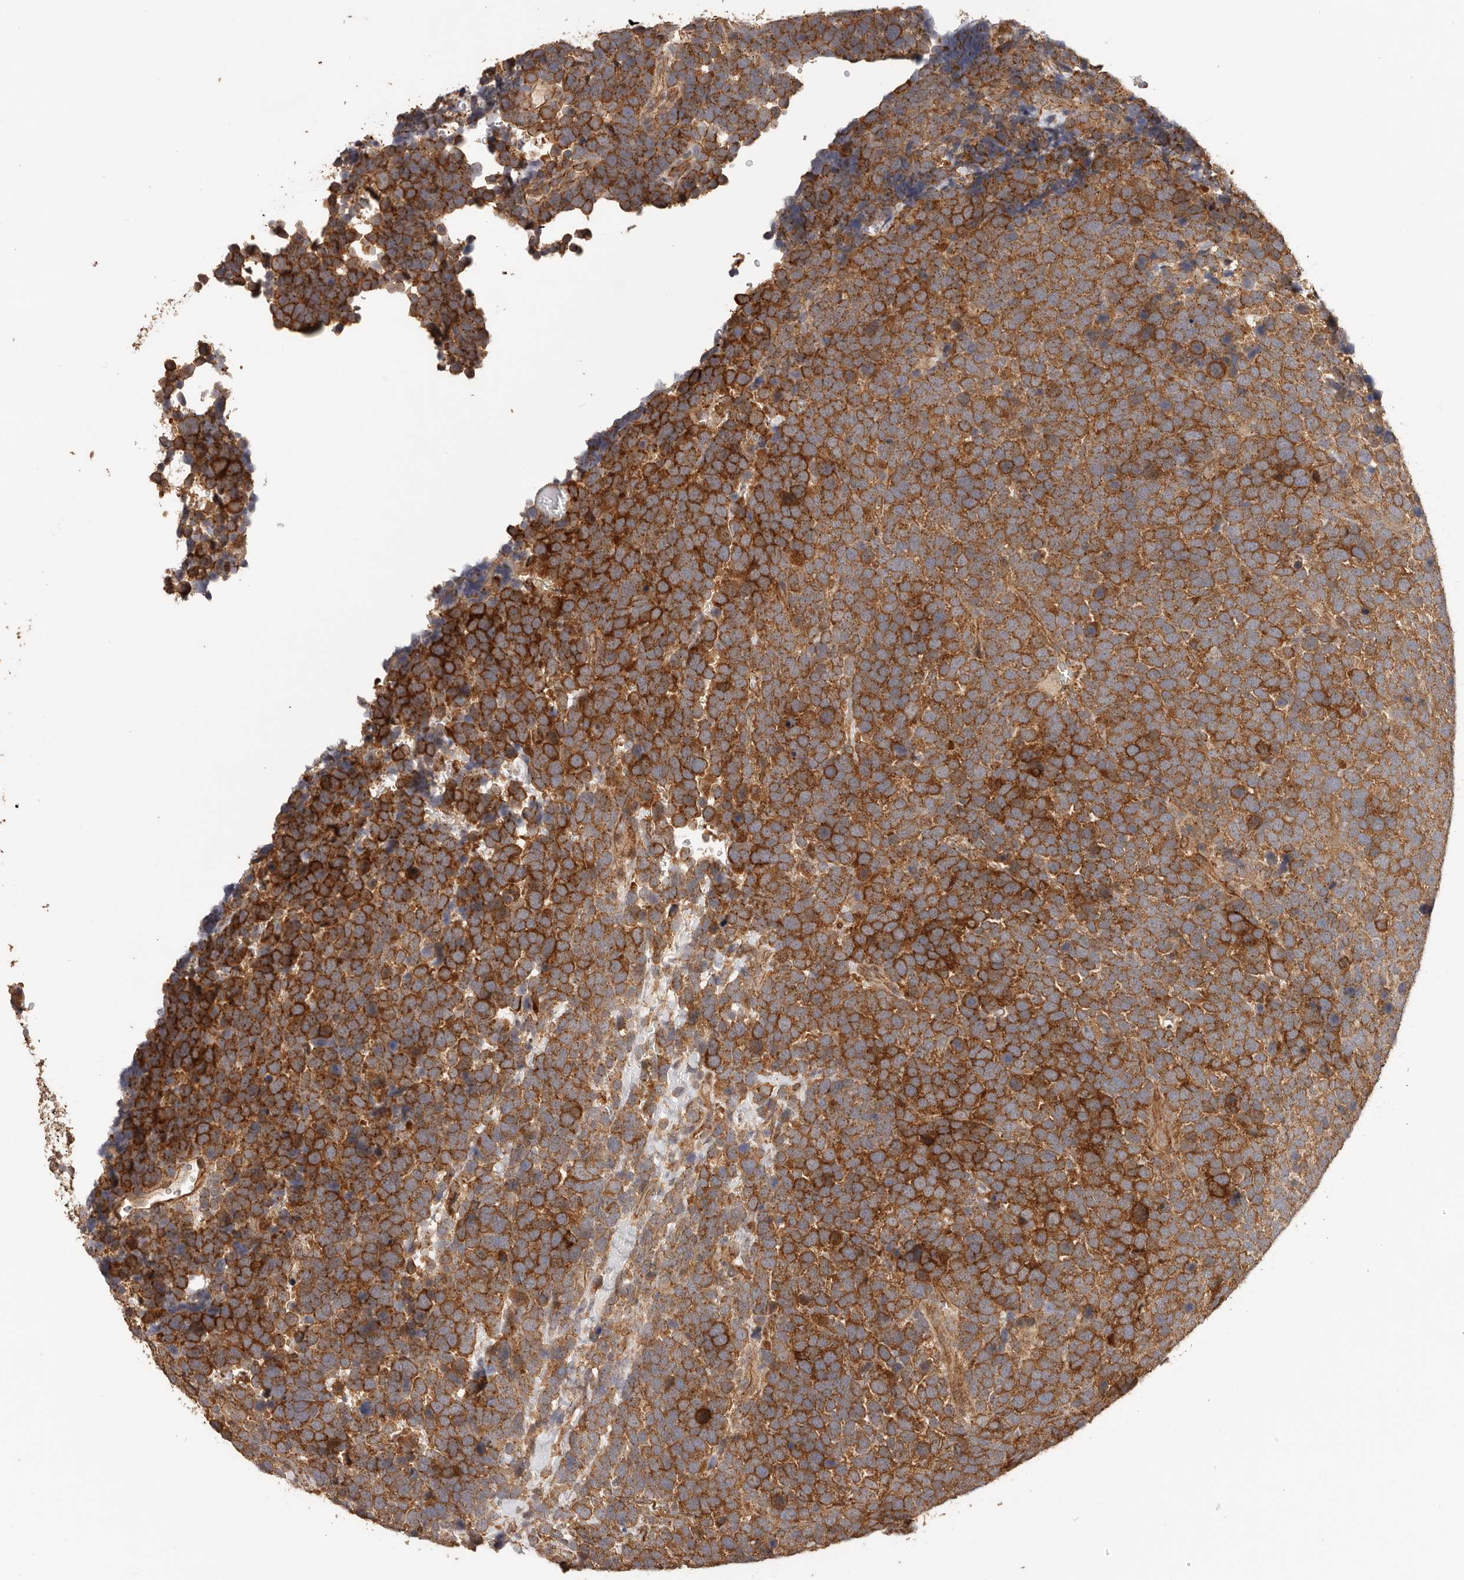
{"staining": {"intensity": "strong", "quantity": ">75%", "location": "cytoplasmic/membranous"}, "tissue": "urothelial cancer", "cell_type": "Tumor cells", "image_type": "cancer", "snomed": [{"axis": "morphology", "description": "Urothelial carcinoma, High grade"}, {"axis": "topography", "description": "Urinary bladder"}], "caption": "This photomicrograph reveals urothelial carcinoma (high-grade) stained with immunohistochemistry (IHC) to label a protein in brown. The cytoplasmic/membranous of tumor cells show strong positivity for the protein. Nuclei are counter-stained blue.", "gene": "AFDN", "patient": {"sex": "female", "age": 82}}